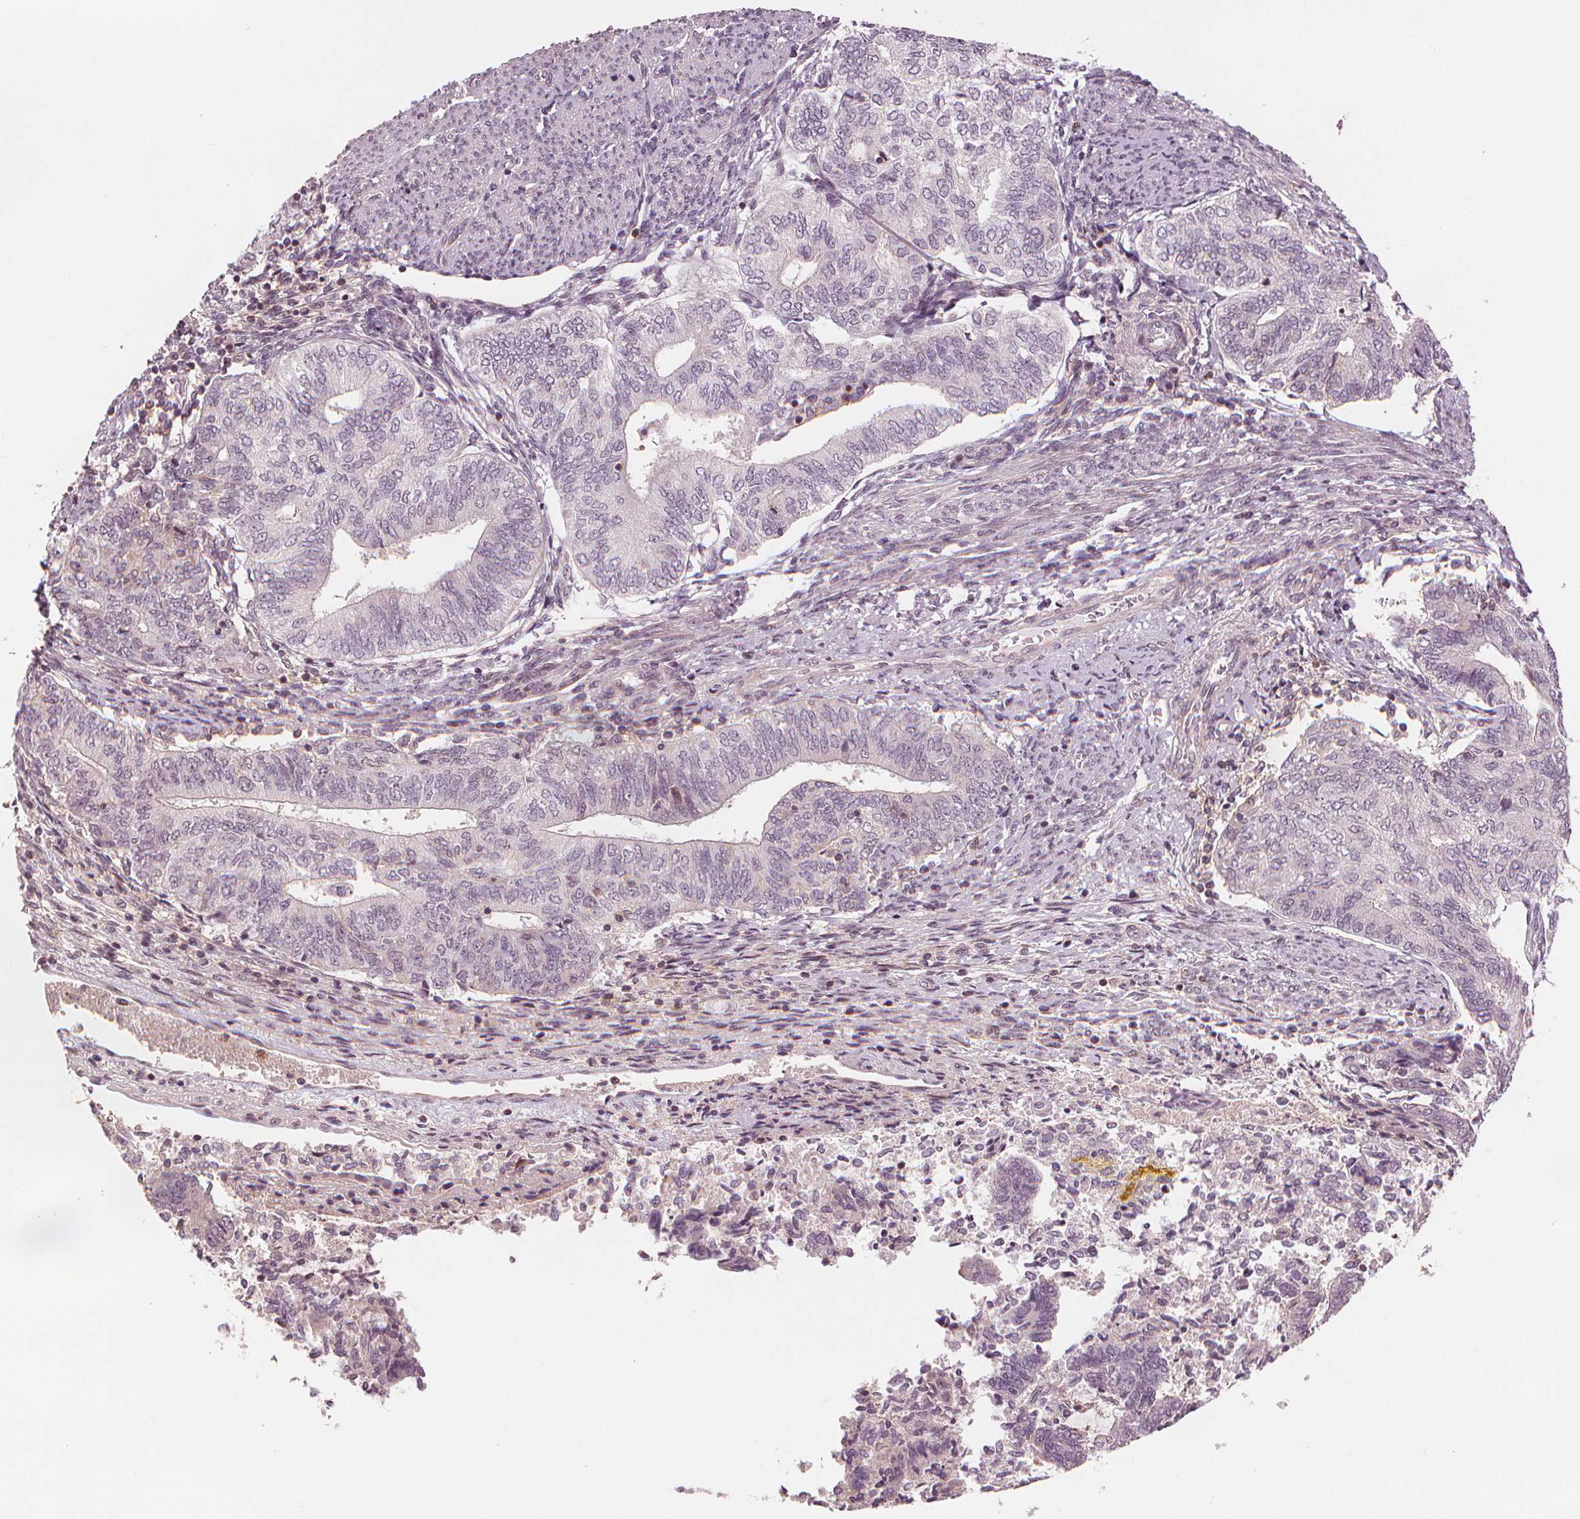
{"staining": {"intensity": "negative", "quantity": "none", "location": "none"}, "tissue": "endometrial cancer", "cell_type": "Tumor cells", "image_type": "cancer", "snomed": [{"axis": "morphology", "description": "Adenocarcinoma, NOS"}, {"axis": "topography", "description": "Endometrium"}], "caption": "Tumor cells are negative for protein expression in human endometrial adenocarcinoma.", "gene": "SLC34A1", "patient": {"sex": "female", "age": 65}}